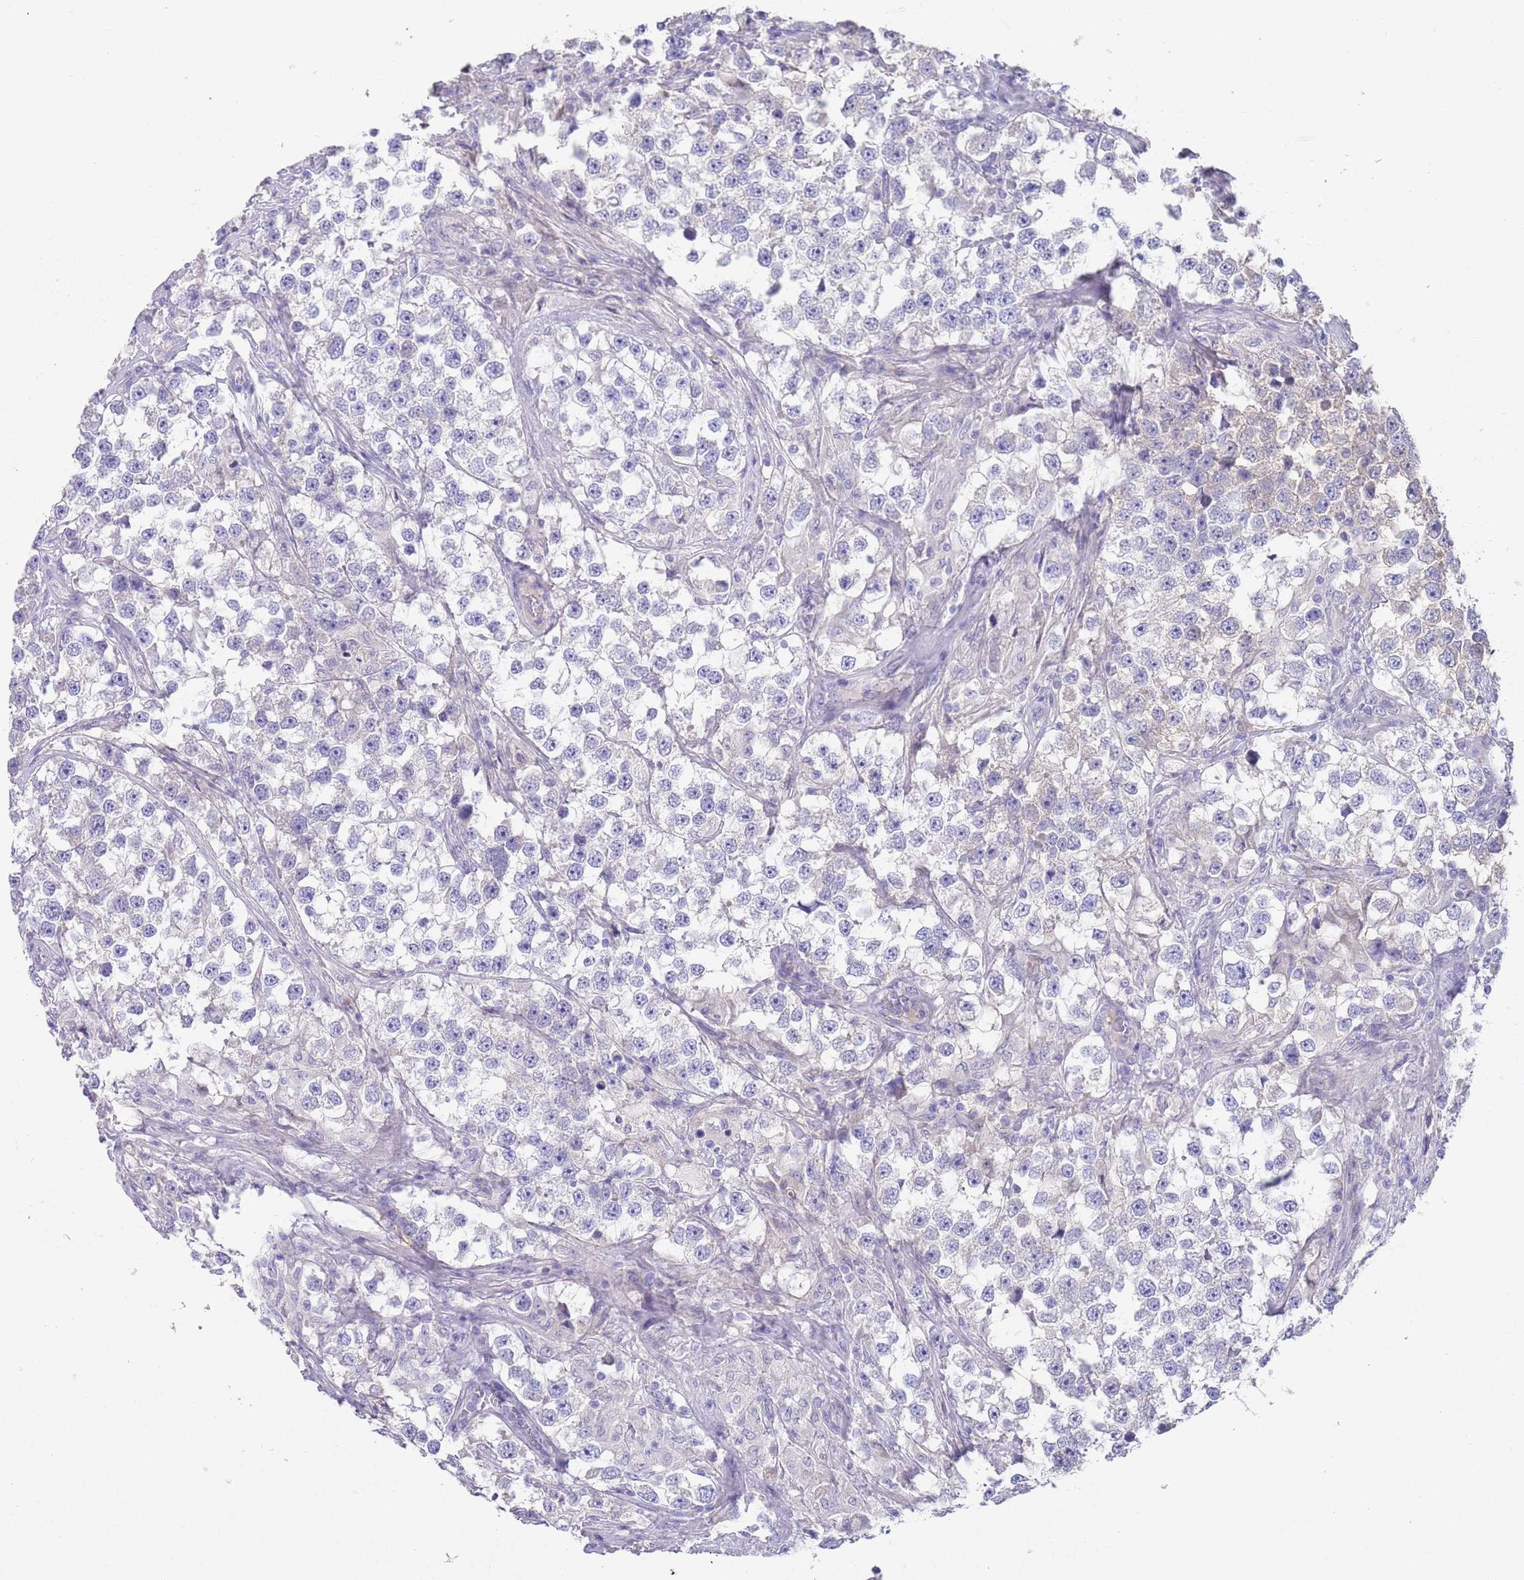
{"staining": {"intensity": "negative", "quantity": "none", "location": "none"}, "tissue": "testis cancer", "cell_type": "Tumor cells", "image_type": "cancer", "snomed": [{"axis": "morphology", "description": "Seminoma, NOS"}, {"axis": "topography", "description": "Testis"}], "caption": "Tumor cells show no significant expression in testis cancer (seminoma).", "gene": "RNF169", "patient": {"sex": "male", "age": 46}}